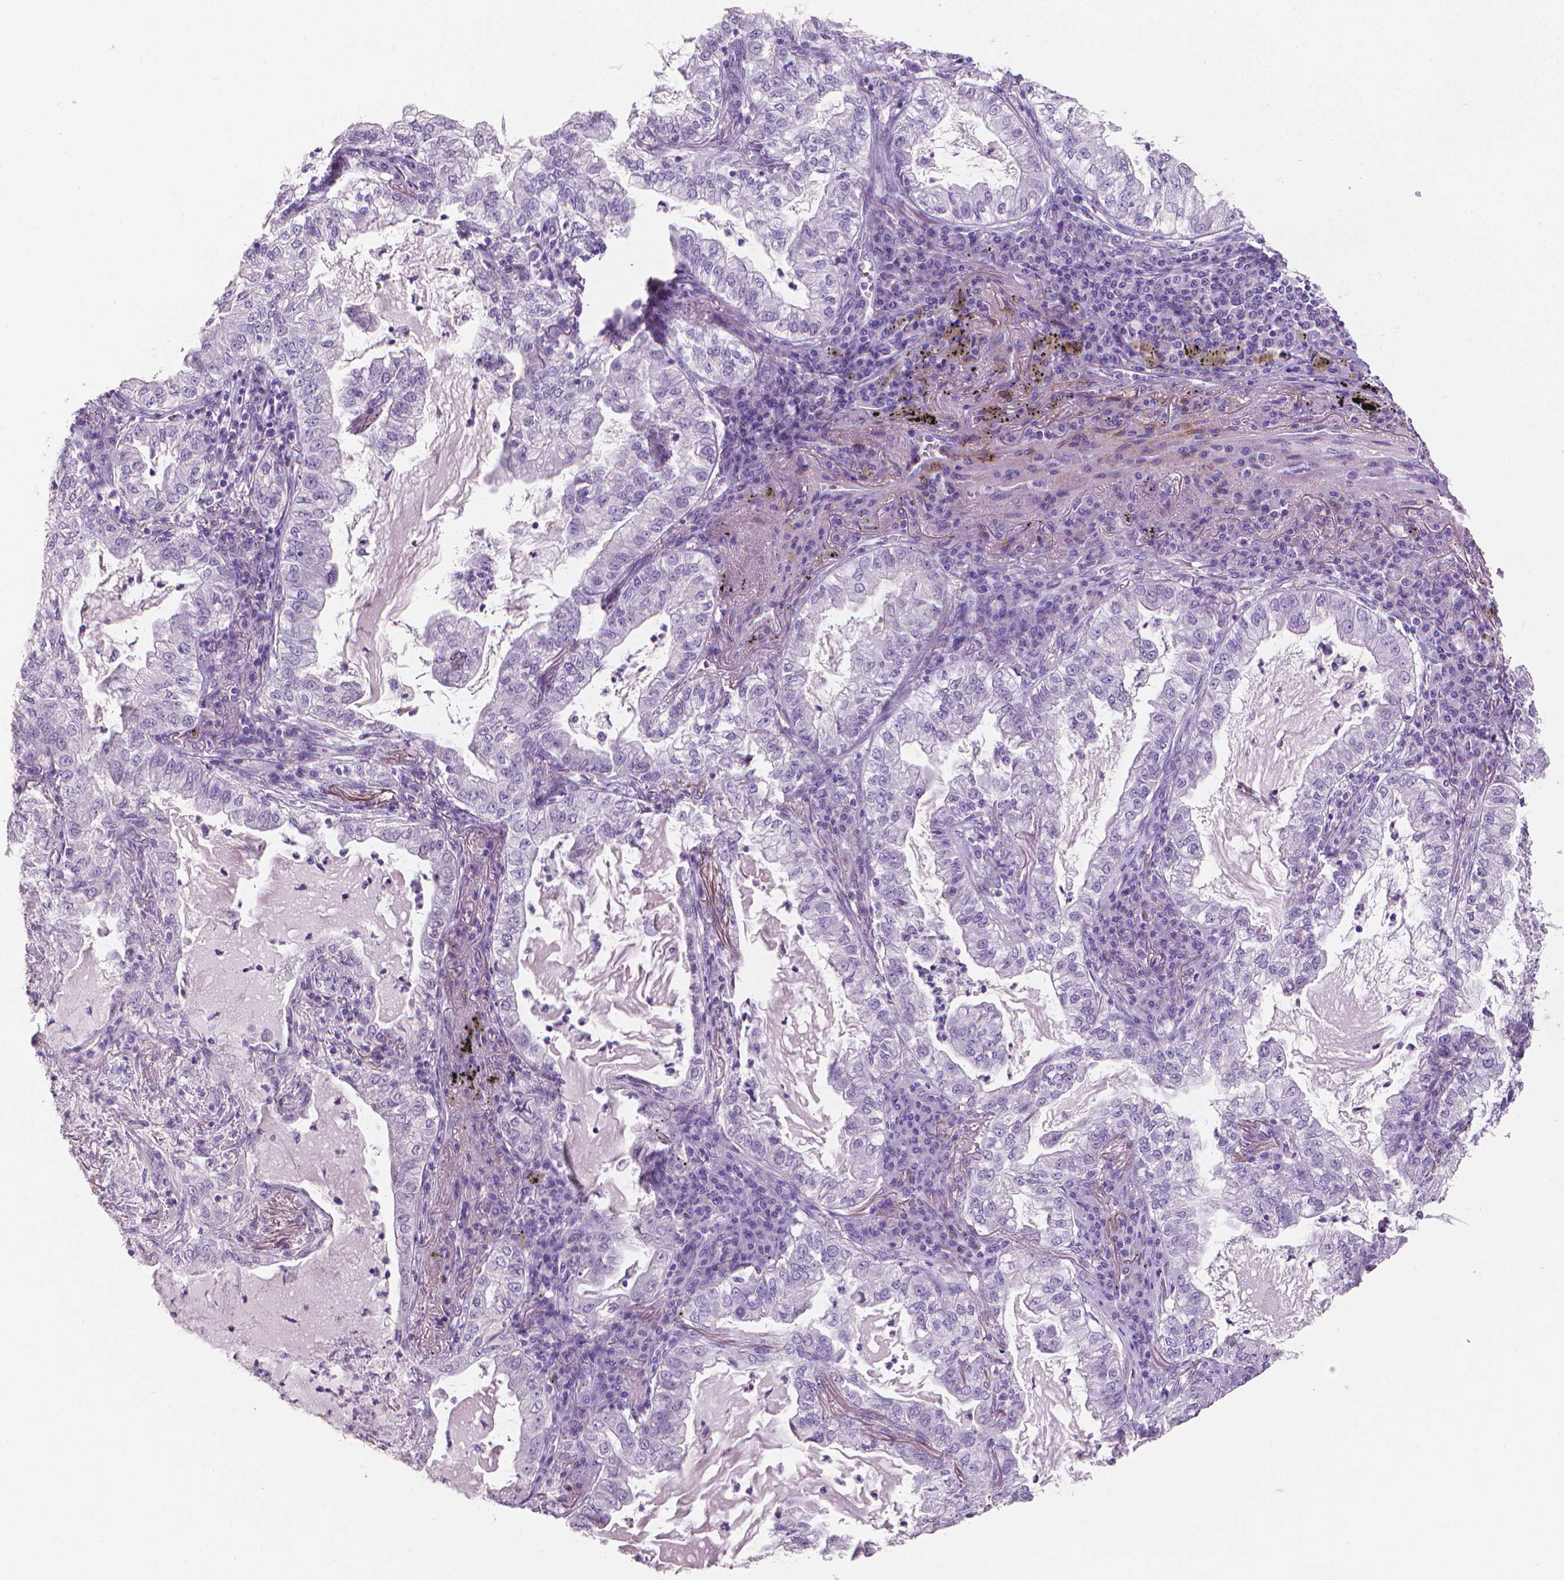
{"staining": {"intensity": "negative", "quantity": "none", "location": "none"}, "tissue": "lung cancer", "cell_type": "Tumor cells", "image_type": "cancer", "snomed": [{"axis": "morphology", "description": "Adenocarcinoma, NOS"}, {"axis": "topography", "description": "Lung"}], "caption": "Immunohistochemistry micrograph of neoplastic tissue: lung adenocarcinoma stained with DAB (3,3'-diaminobenzidine) reveals no significant protein positivity in tumor cells. (Stains: DAB (3,3'-diaminobenzidine) immunohistochemistry with hematoxylin counter stain, Microscopy: brightfield microscopy at high magnification).", "gene": "XPNPEP2", "patient": {"sex": "female", "age": 73}}